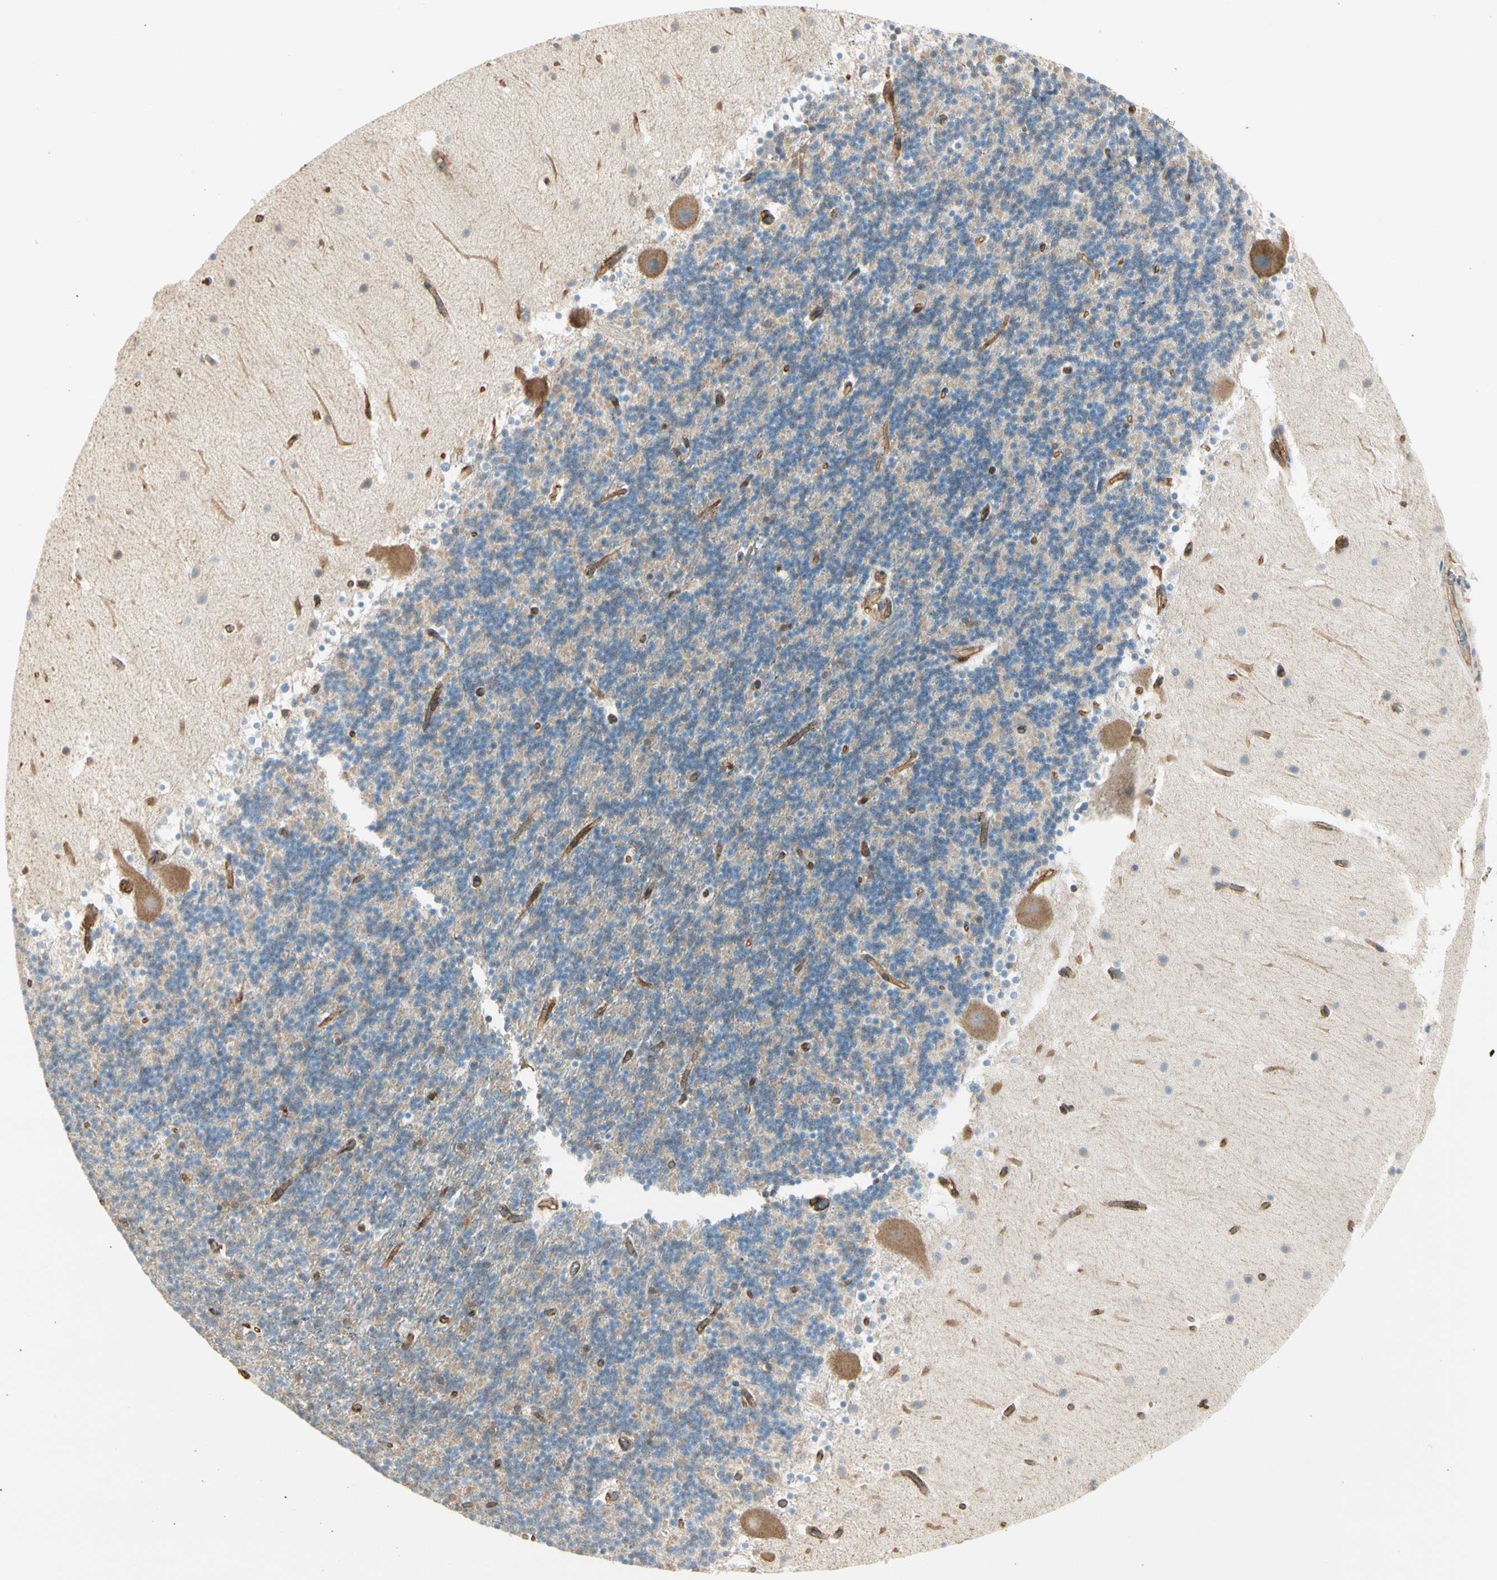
{"staining": {"intensity": "negative", "quantity": "none", "location": "none"}, "tissue": "cerebellum", "cell_type": "Cells in granular layer", "image_type": "normal", "snomed": [{"axis": "morphology", "description": "Normal tissue, NOS"}, {"axis": "topography", "description": "Cerebellum"}], "caption": "Human cerebellum stained for a protein using immunohistochemistry exhibits no positivity in cells in granular layer.", "gene": "AGFG1", "patient": {"sex": "male", "age": 45}}